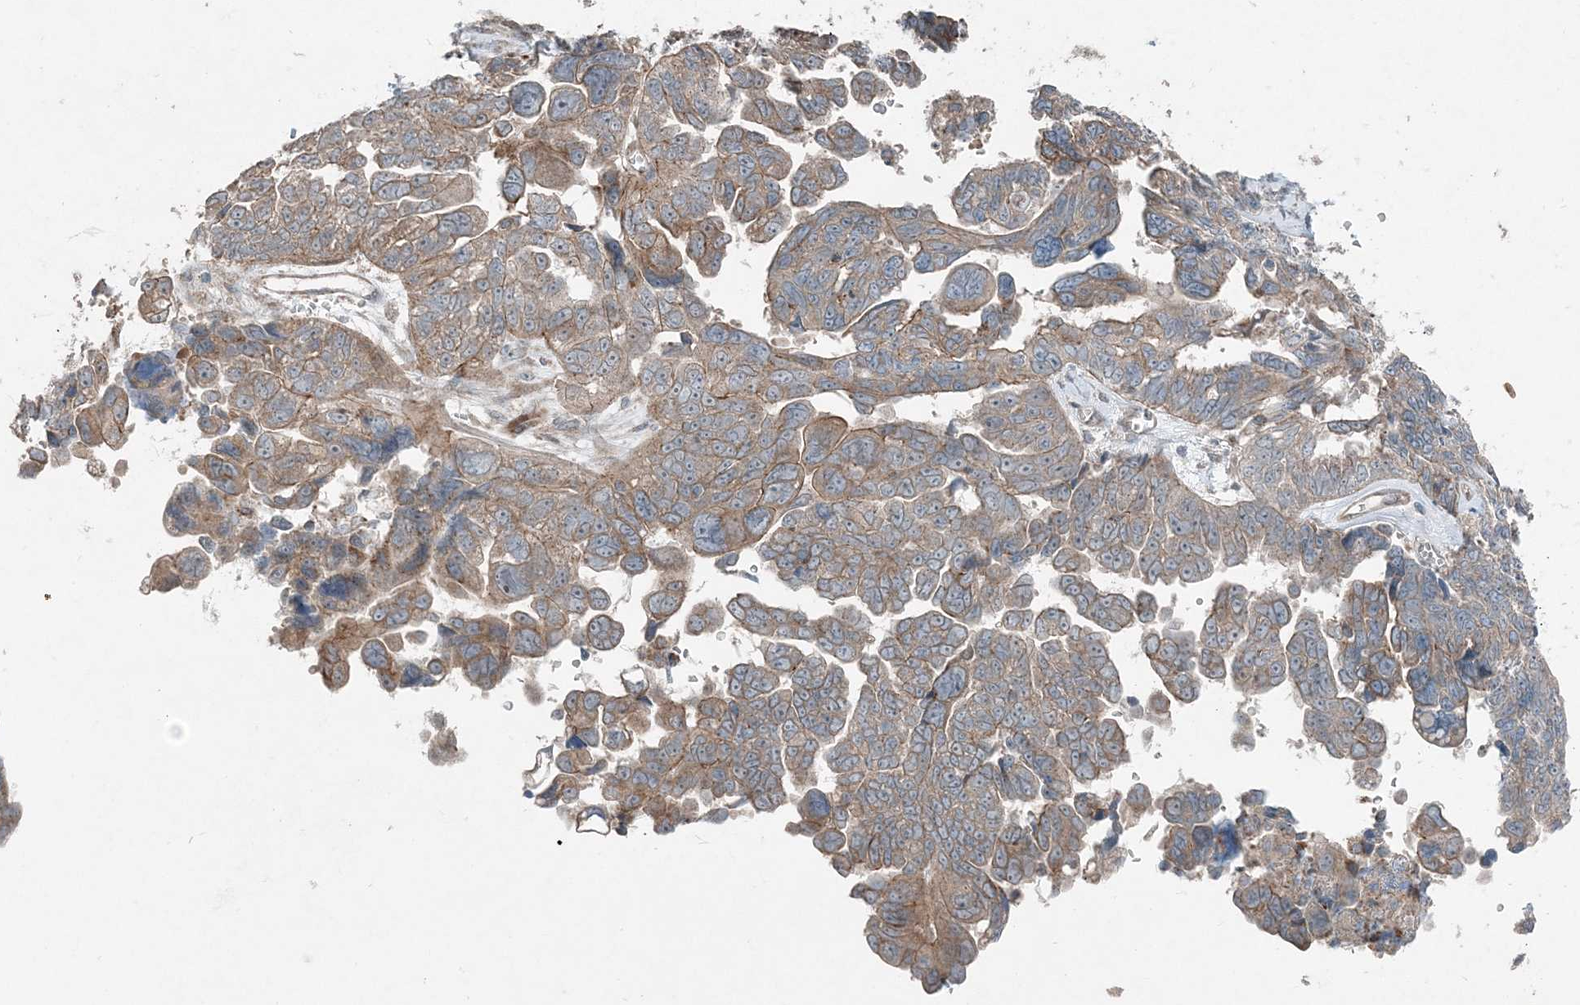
{"staining": {"intensity": "weak", "quantity": "25%-75%", "location": "cytoplasmic/membranous"}, "tissue": "ovarian cancer", "cell_type": "Tumor cells", "image_type": "cancer", "snomed": [{"axis": "morphology", "description": "Cystadenocarcinoma, serous, NOS"}, {"axis": "topography", "description": "Ovary"}], "caption": "This is a micrograph of IHC staining of serous cystadenocarcinoma (ovarian), which shows weak expression in the cytoplasmic/membranous of tumor cells.", "gene": "INTU", "patient": {"sex": "female", "age": 79}}